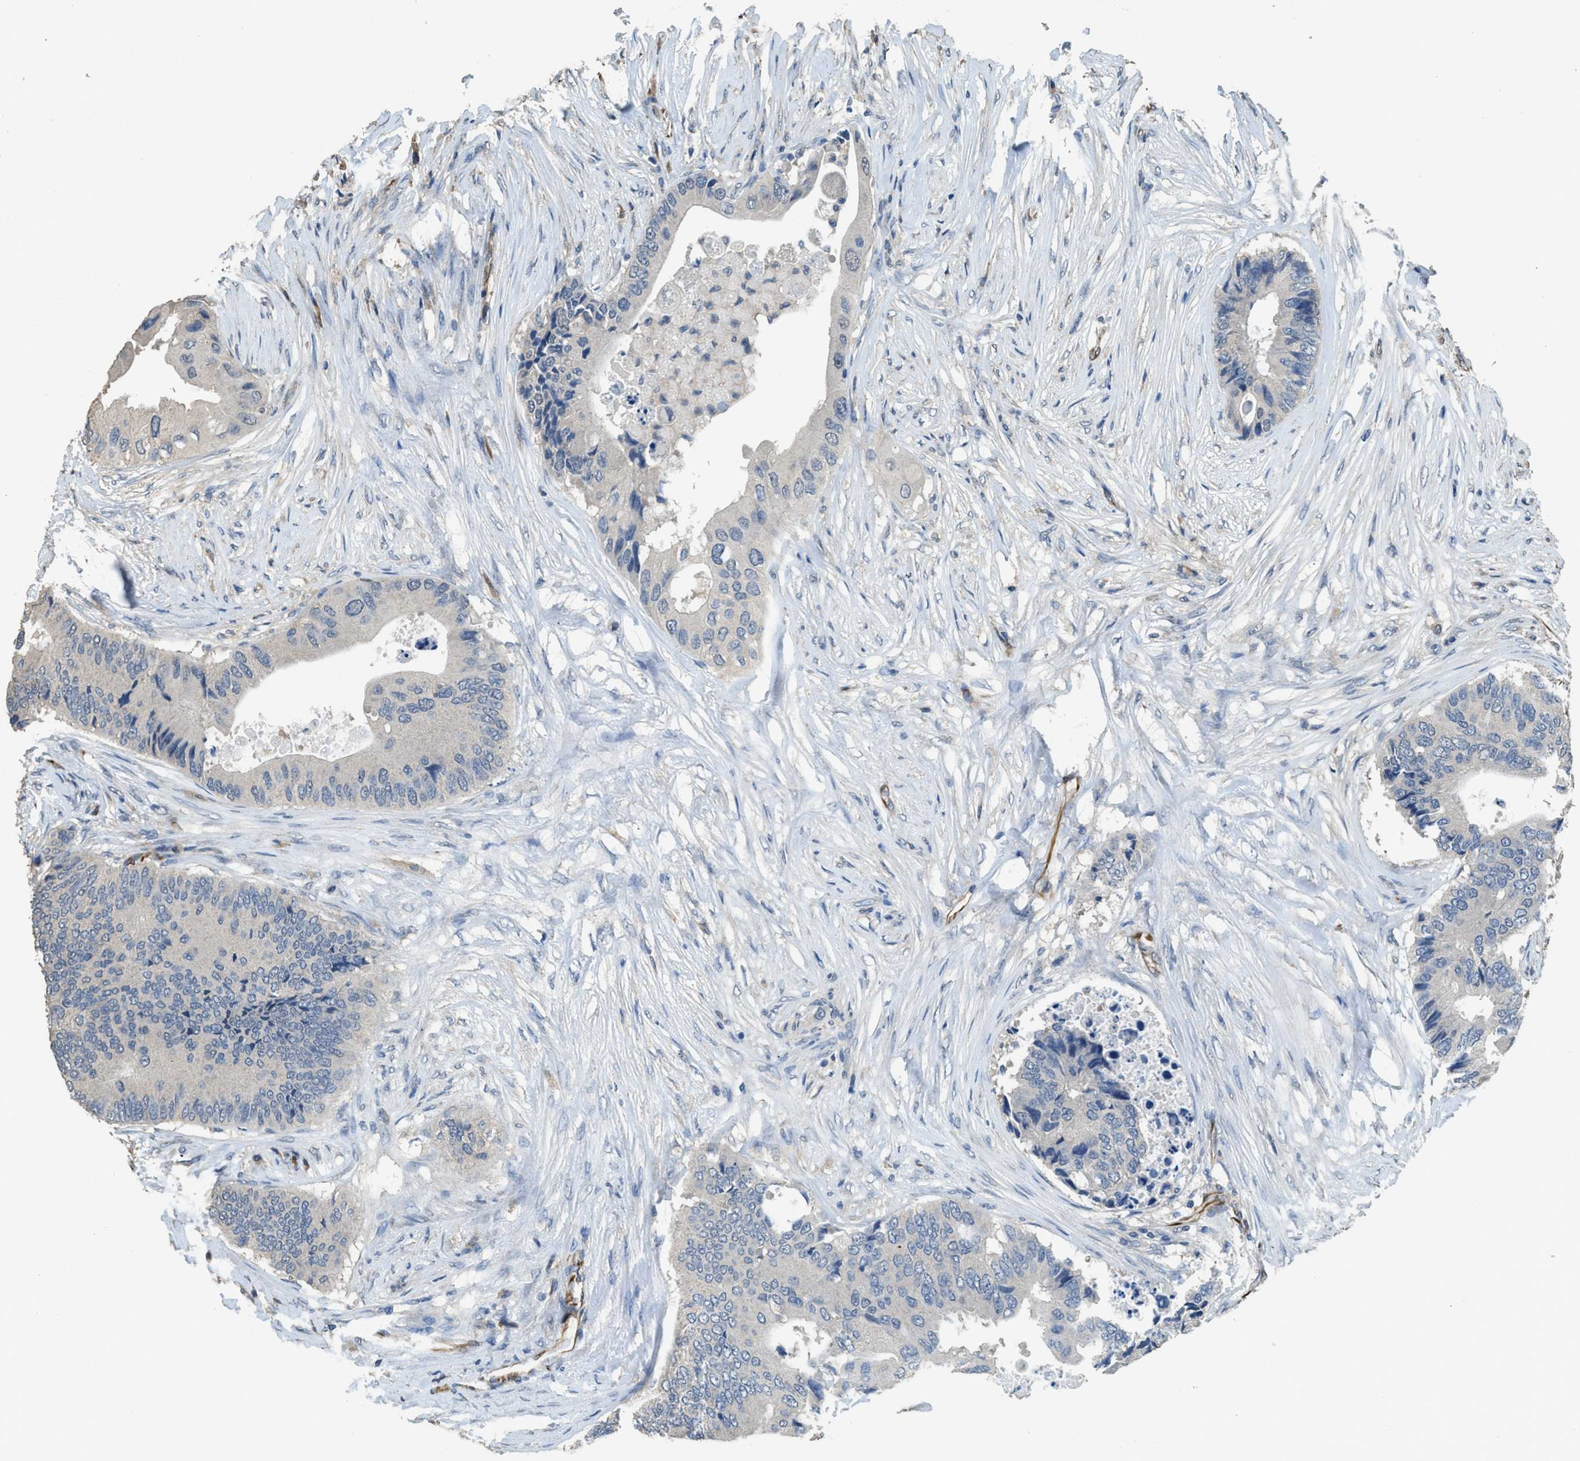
{"staining": {"intensity": "negative", "quantity": "none", "location": "none"}, "tissue": "colorectal cancer", "cell_type": "Tumor cells", "image_type": "cancer", "snomed": [{"axis": "morphology", "description": "Adenocarcinoma, NOS"}, {"axis": "topography", "description": "Colon"}], "caption": "Immunohistochemistry (IHC) of colorectal cancer (adenocarcinoma) exhibits no expression in tumor cells.", "gene": "SYNM", "patient": {"sex": "male", "age": 71}}